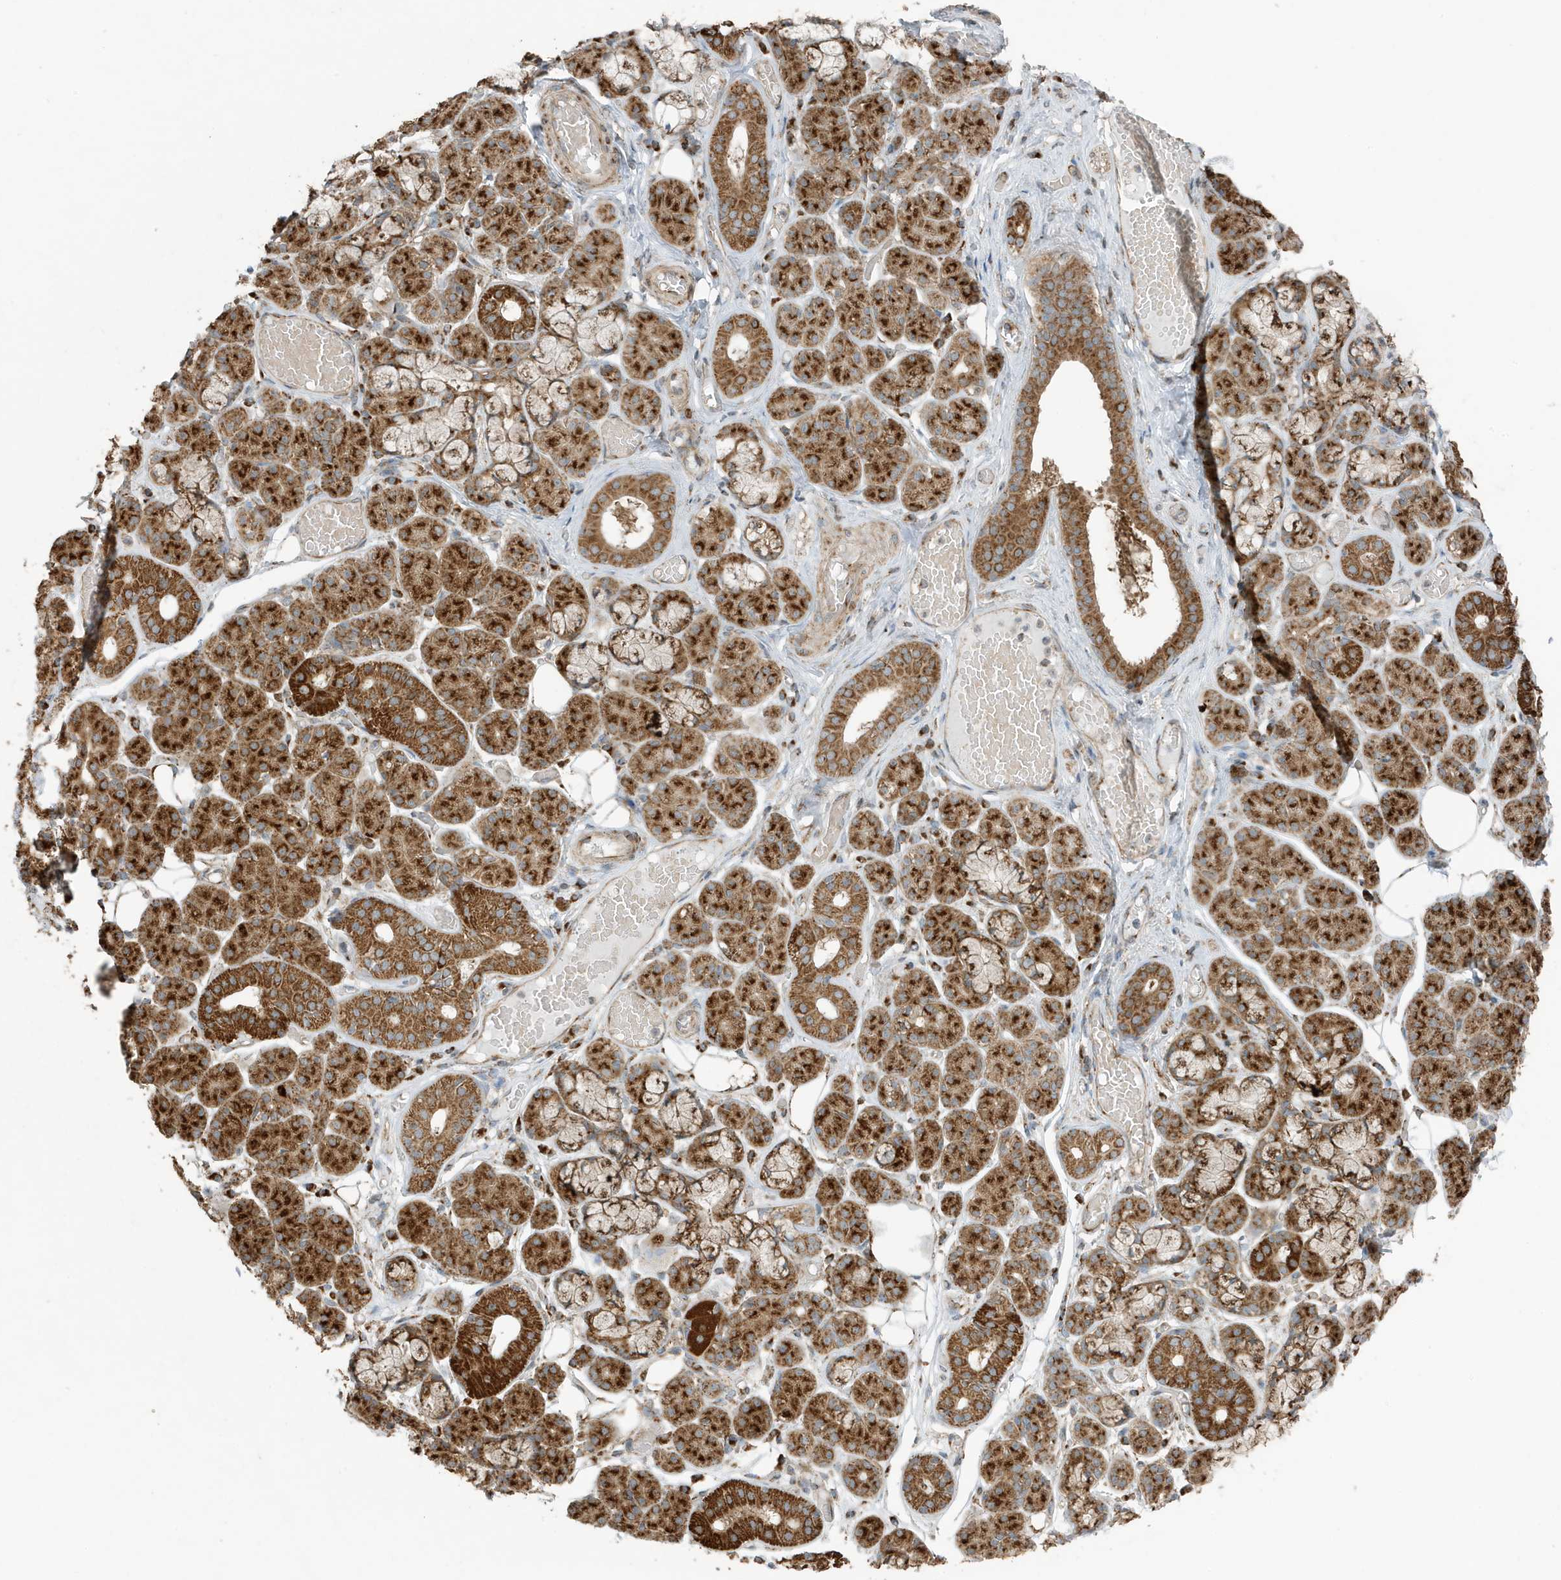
{"staining": {"intensity": "strong", "quantity": ">75%", "location": "cytoplasmic/membranous"}, "tissue": "salivary gland", "cell_type": "Glandular cells", "image_type": "normal", "snomed": [{"axis": "morphology", "description": "Normal tissue, NOS"}, {"axis": "topography", "description": "Salivary gland"}], "caption": "Protein staining demonstrates strong cytoplasmic/membranous positivity in approximately >75% of glandular cells in unremarkable salivary gland. The protein is shown in brown color, while the nuclei are stained blue.", "gene": "GOLGA4", "patient": {"sex": "male", "age": 63}}